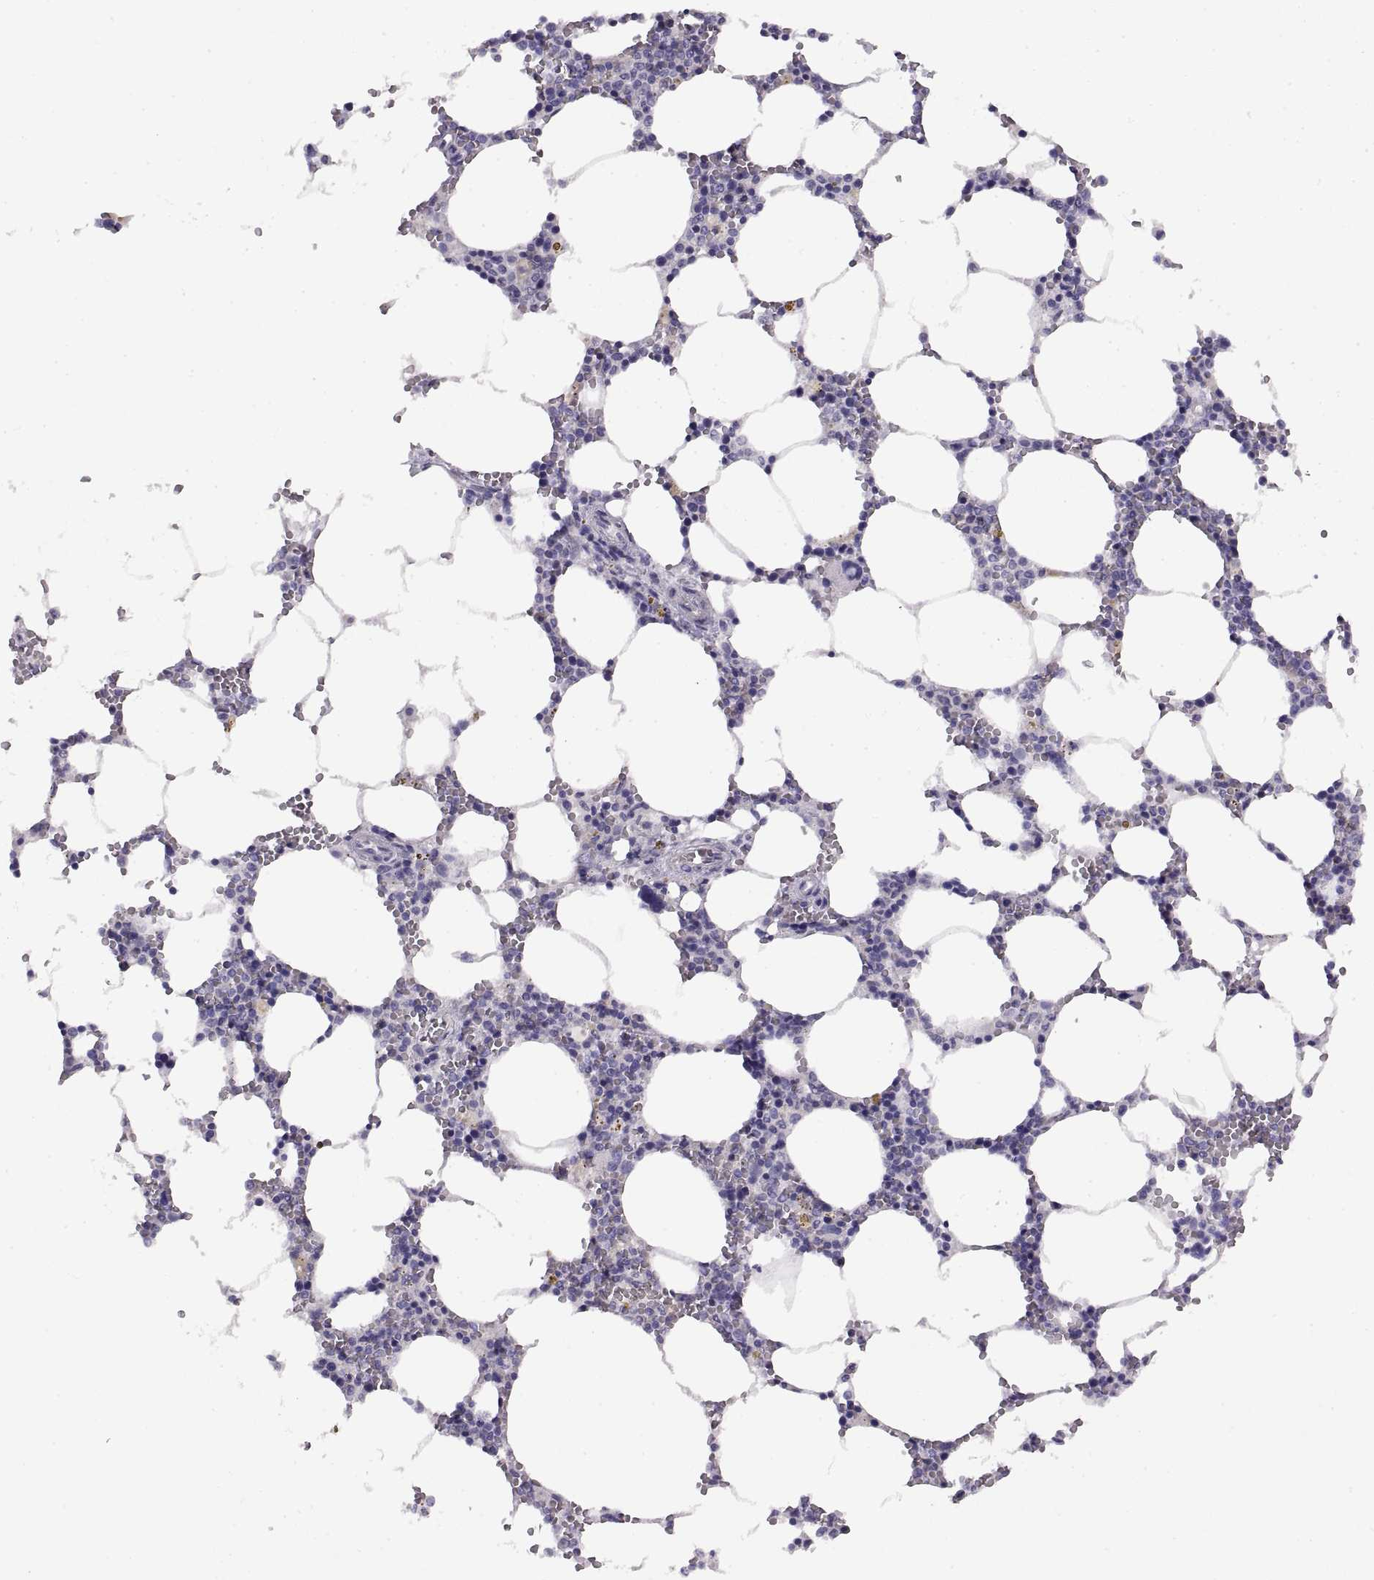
{"staining": {"intensity": "negative", "quantity": "none", "location": "none"}, "tissue": "bone marrow", "cell_type": "Hematopoietic cells", "image_type": "normal", "snomed": [{"axis": "morphology", "description": "Normal tissue, NOS"}, {"axis": "topography", "description": "Bone marrow"}], "caption": "Hematopoietic cells are negative for protein expression in normal human bone marrow. Brightfield microscopy of immunohistochemistry stained with DAB (3,3'-diaminobenzidine) (brown) and hematoxylin (blue), captured at high magnification.", "gene": "CRYBB3", "patient": {"sex": "female", "age": 64}}